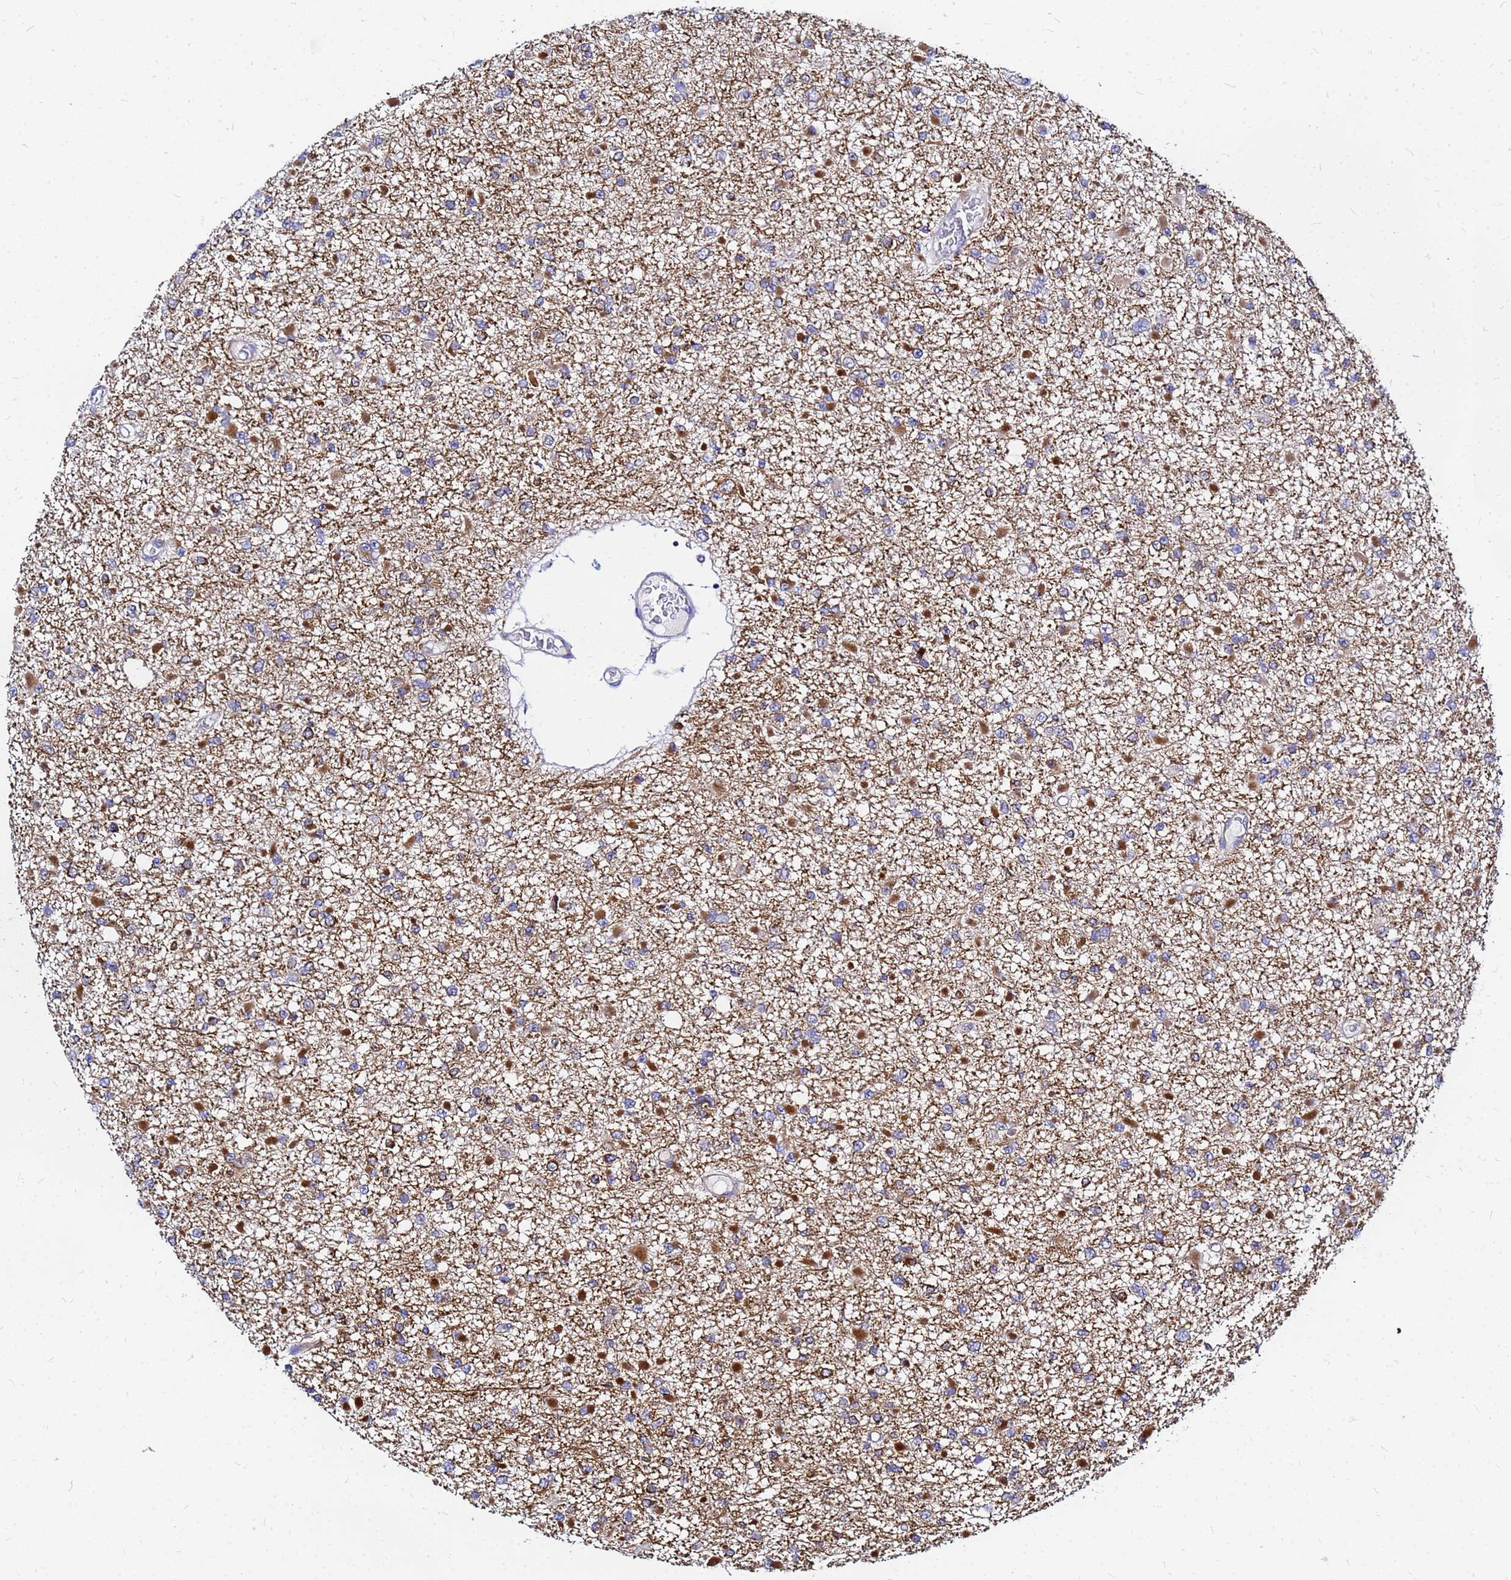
{"staining": {"intensity": "moderate", "quantity": "<25%", "location": "cytoplasmic/membranous"}, "tissue": "glioma", "cell_type": "Tumor cells", "image_type": "cancer", "snomed": [{"axis": "morphology", "description": "Glioma, malignant, Low grade"}, {"axis": "topography", "description": "Brain"}], "caption": "Malignant low-grade glioma stained for a protein reveals moderate cytoplasmic/membranous positivity in tumor cells. The protein is shown in brown color, while the nuclei are stained blue.", "gene": "TUBA8", "patient": {"sex": "female", "age": 22}}